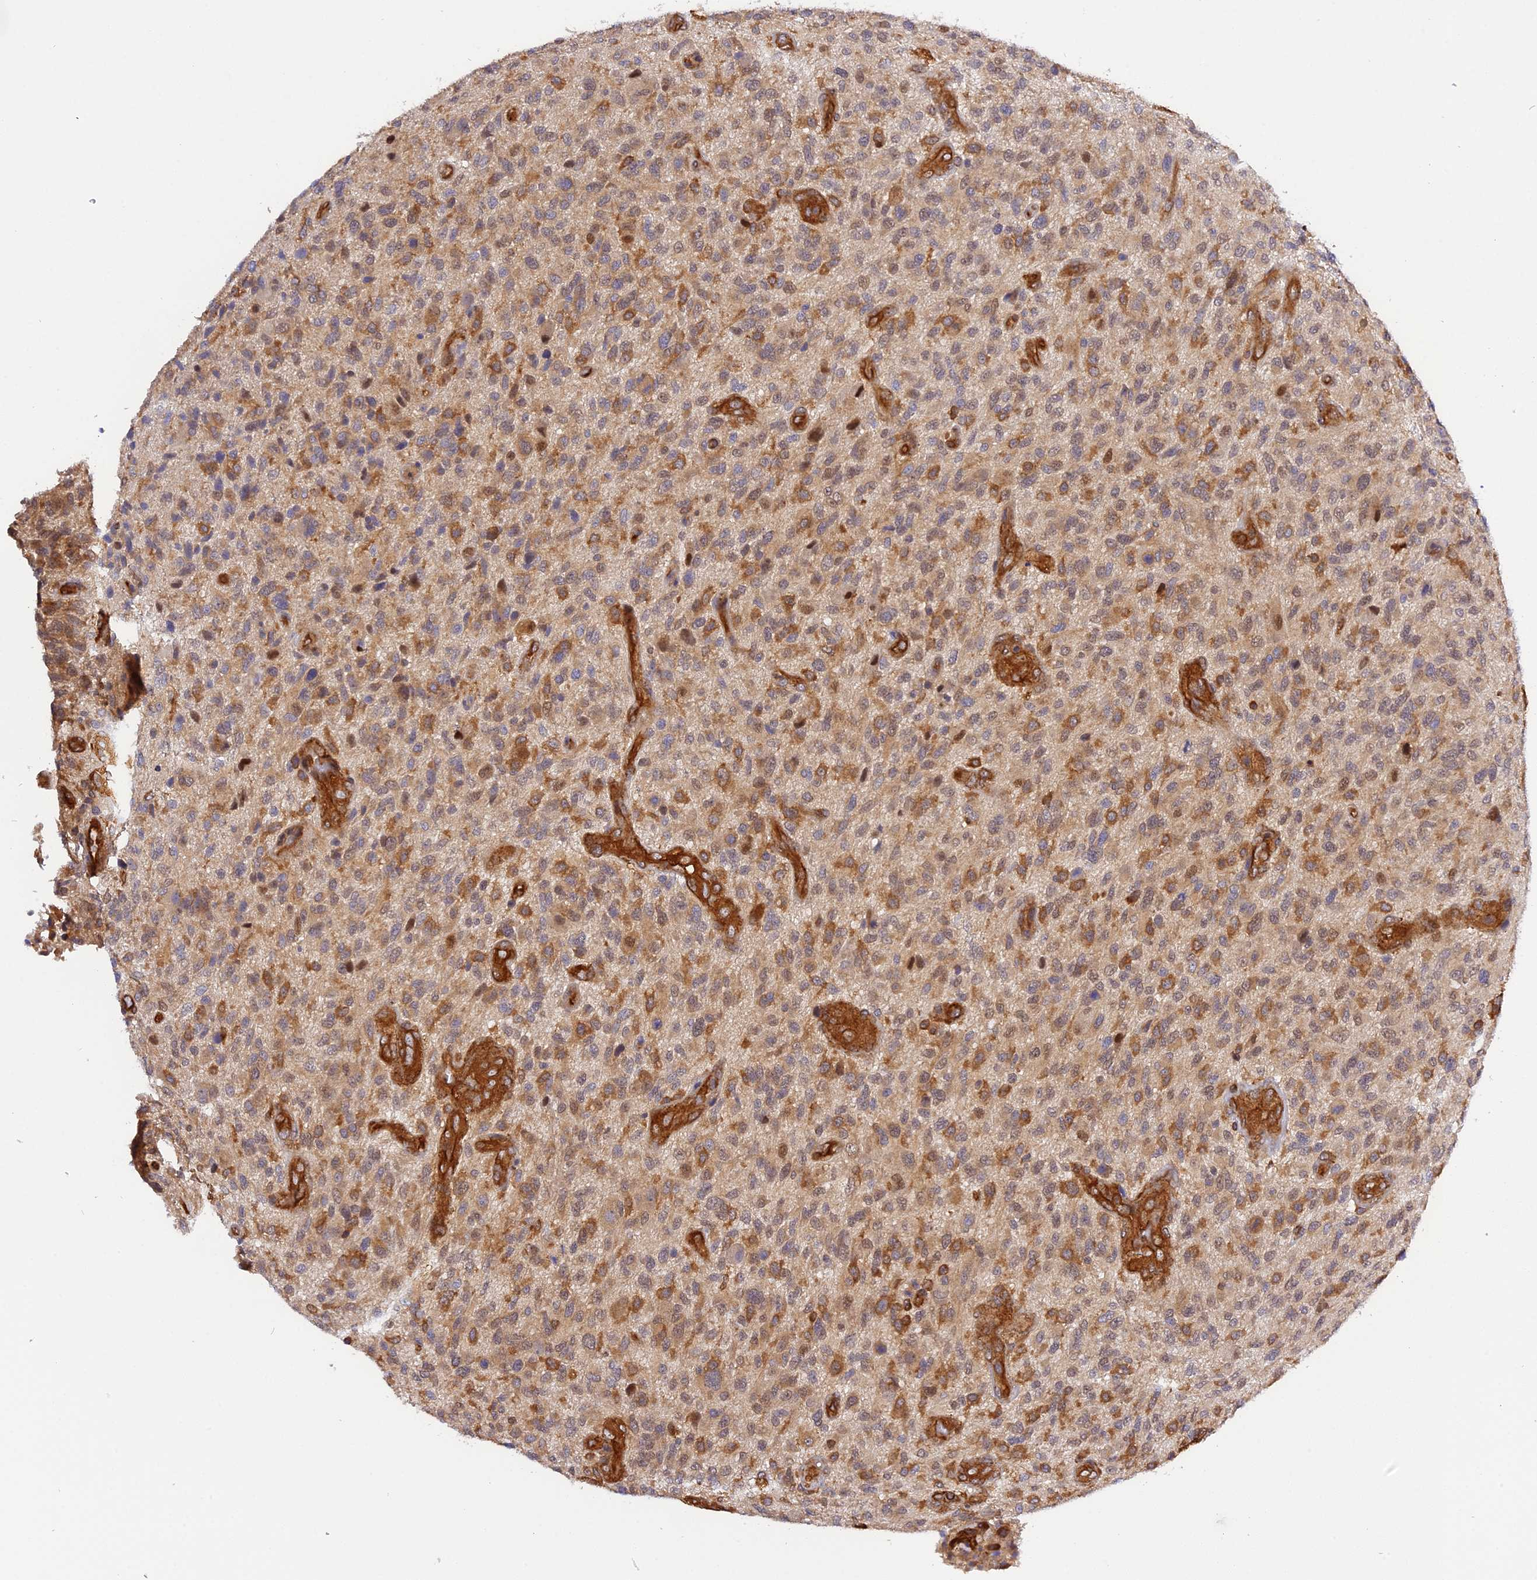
{"staining": {"intensity": "moderate", "quantity": "25%-75%", "location": "cytoplasmic/membranous"}, "tissue": "glioma", "cell_type": "Tumor cells", "image_type": "cancer", "snomed": [{"axis": "morphology", "description": "Glioma, malignant, High grade"}, {"axis": "topography", "description": "Brain"}], "caption": "Malignant glioma (high-grade) stained for a protein reveals moderate cytoplasmic/membranous positivity in tumor cells.", "gene": "C5orf22", "patient": {"sex": "male", "age": 47}}